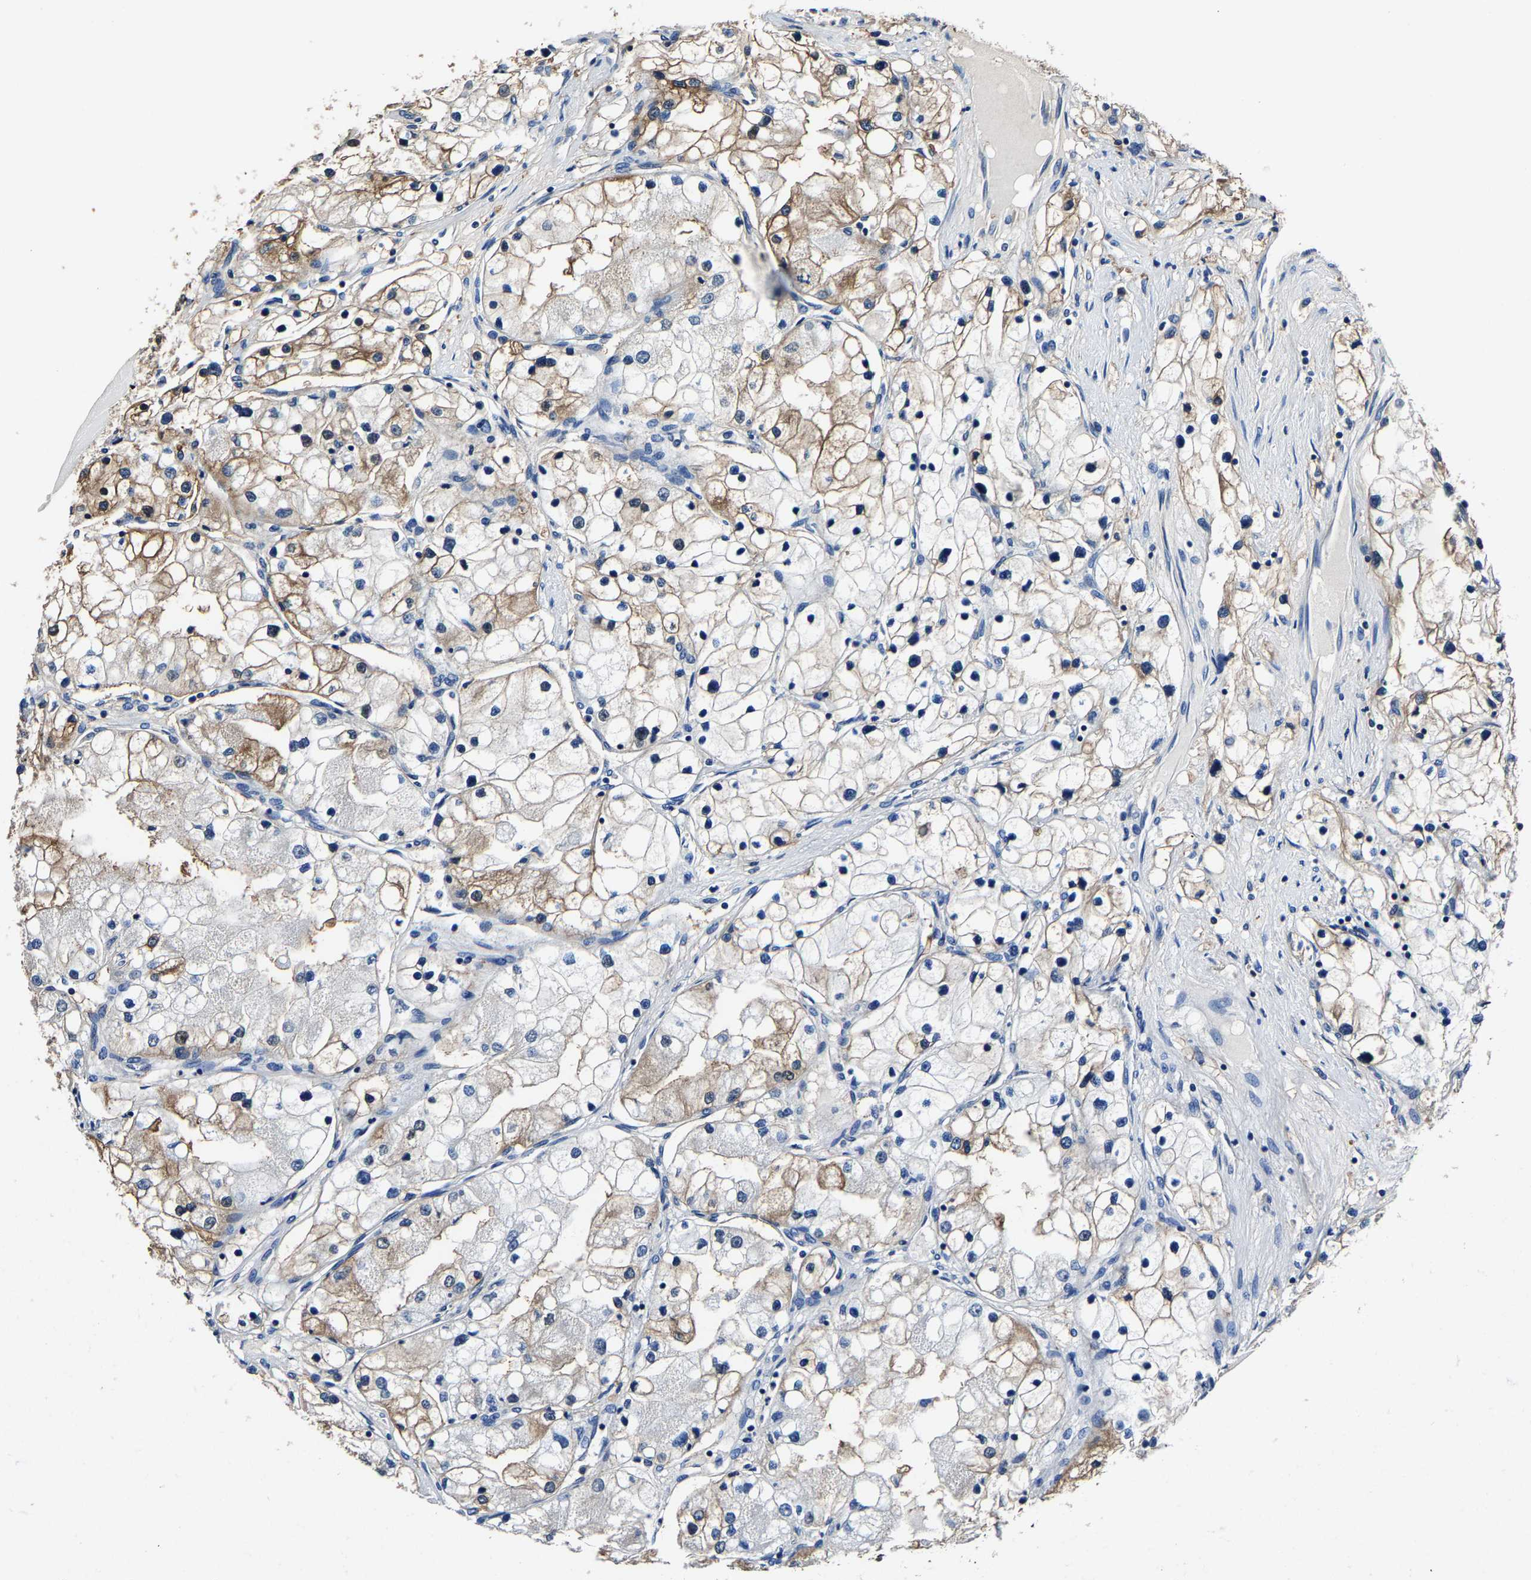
{"staining": {"intensity": "moderate", "quantity": "25%-75%", "location": "cytoplasmic/membranous"}, "tissue": "renal cancer", "cell_type": "Tumor cells", "image_type": "cancer", "snomed": [{"axis": "morphology", "description": "Adenocarcinoma, NOS"}, {"axis": "topography", "description": "Kidney"}], "caption": "Approximately 25%-75% of tumor cells in renal cancer (adenocarcinoma) display moderate cytoplasmic/membranous protein expression as visualized by brown immunohistochemical staining.", "gene": "ALDOB", "patient": {"sex": "male", "age": 68}}